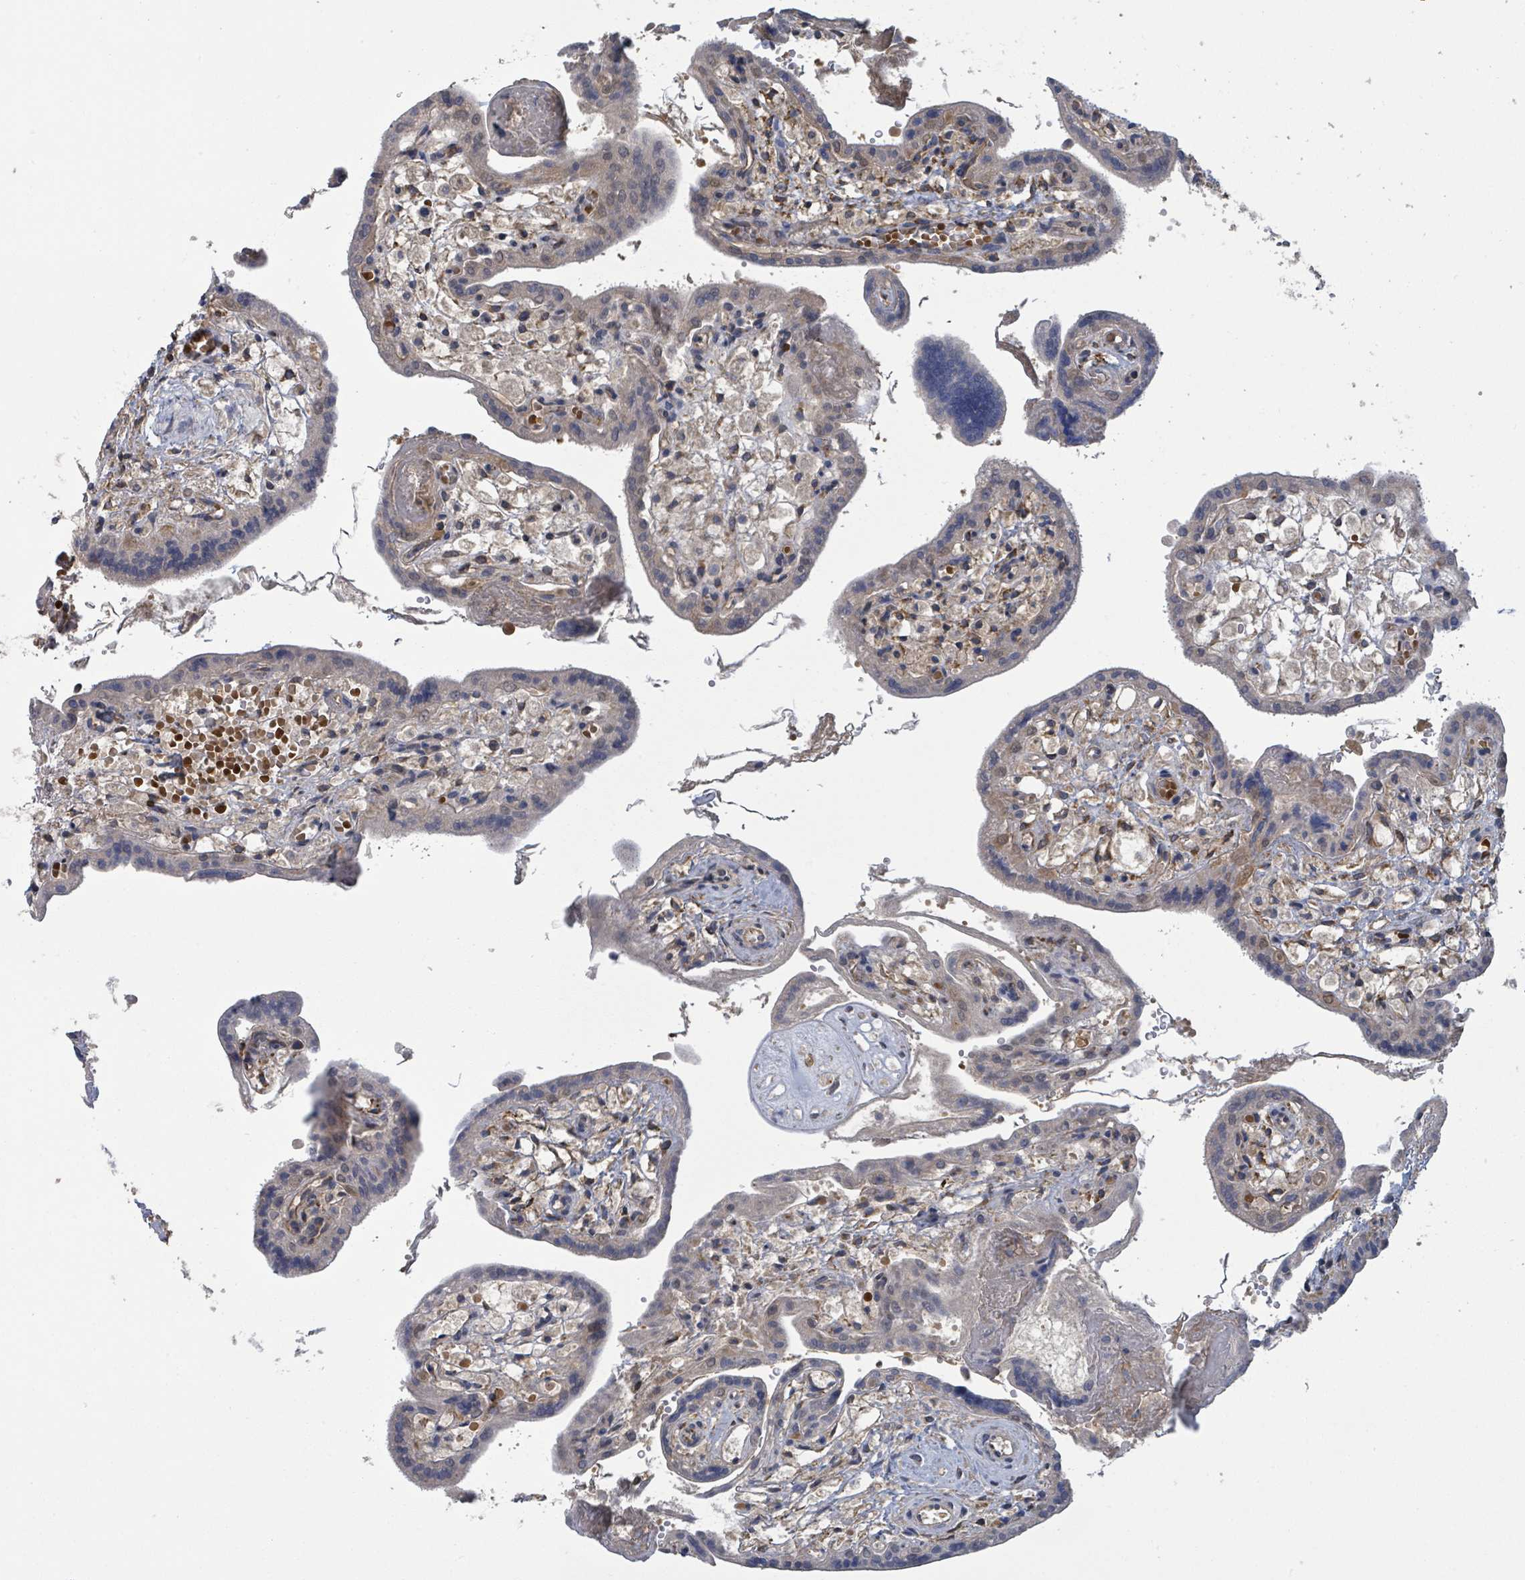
{"staining": {"intensity": "weak", "quantity": ">75%", "location": "cytoplasmic/membranous"}, "tissue": "placenta", "cell_type": "Trophoblastic cells", "image_type": "normal", "snomed": [{"axis": "morphology", "description": "Normal tissue, NOS"}, {"axis": "topography", "description": "Placenta"}], "caption": "An IHC image of unremarkable tissue is shown. Protein staining in brown highlights weak cytoplasmic/membranous positivity in placenta within trophoblastic cells.", "gene": "CCDC121", "patient": {"sex": "female", "age": 37}}